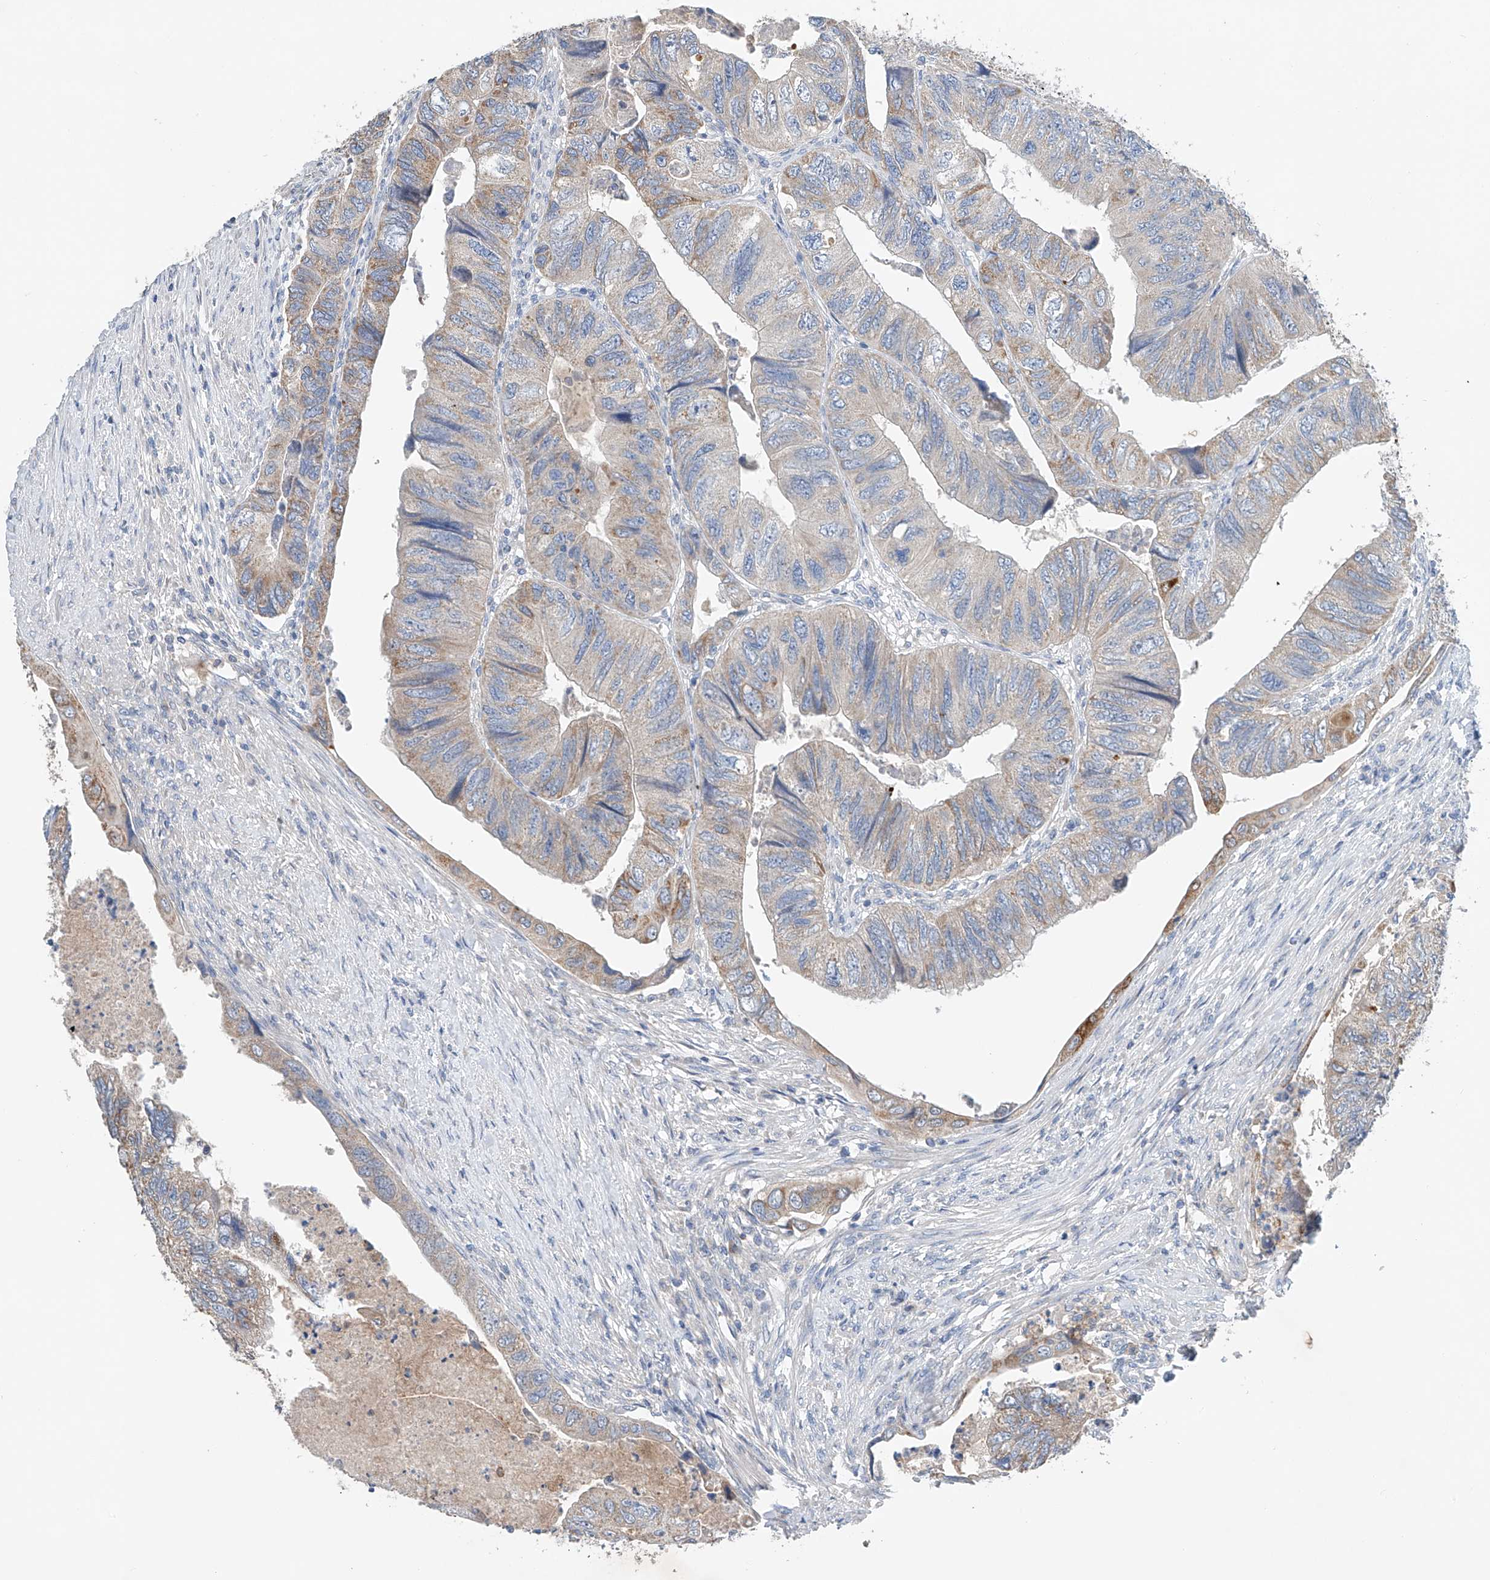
{"staining": {"intensity": "moderate", "quantity": "<25%", "location": "cytoplasmic/membranous"}, "tissue": "colorectal cancer", "cell_type": "Tumor cells", "image_type": "cancer", "snomed": [{"axis": "morphology", "description": "Adenocarcinoma, NOS"}, {"axis": "topography", "description": "Rectum"}], "caption": "Brown immunohistochemical staining in human colorectal cancer shows moderate cytoplasmic/membranous positivity in approximately <25% of tumor cells.", "gene": "GPC4", "patient": {"sex": "male", "age": 63}}